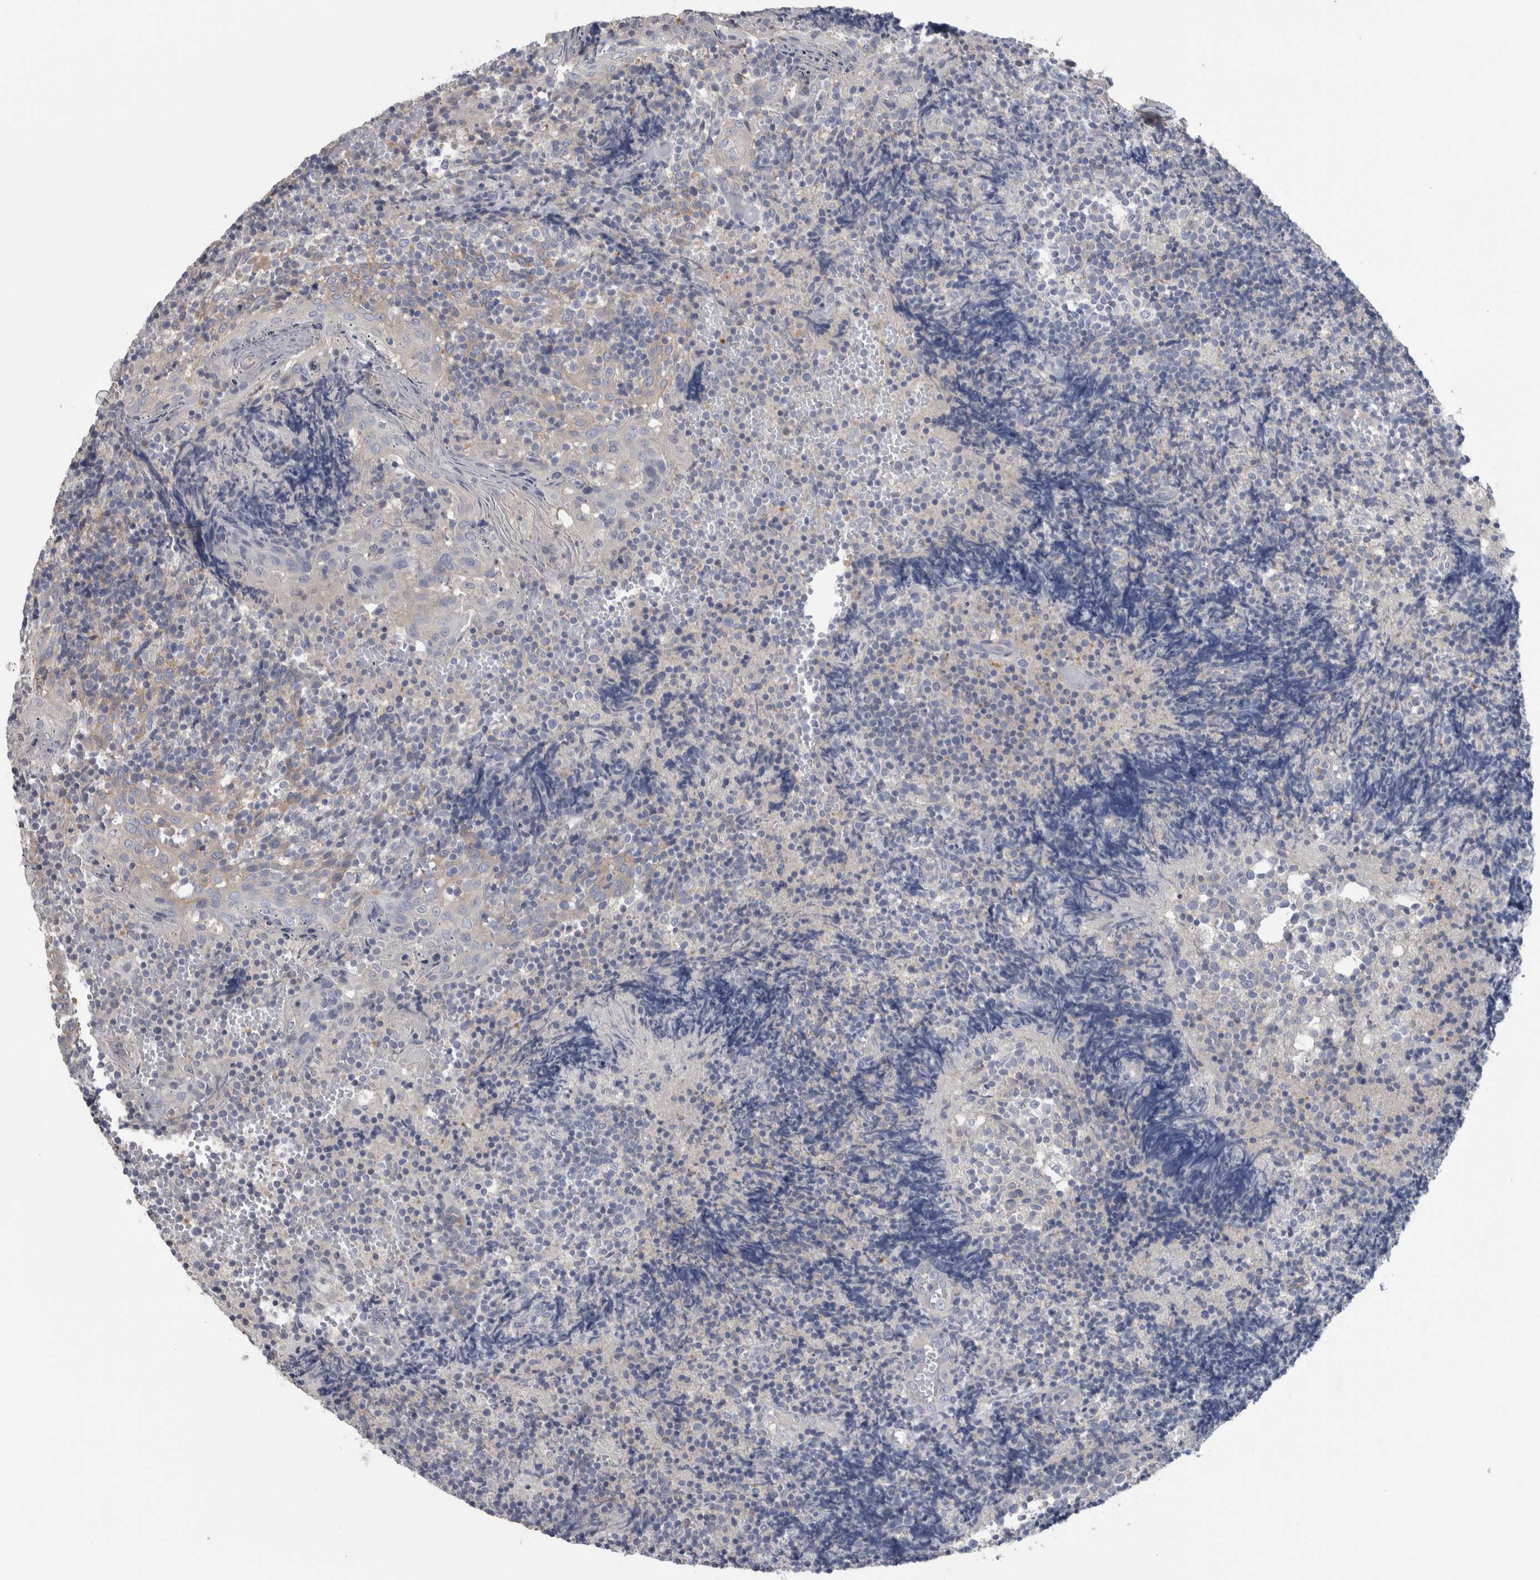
{"staining": {"intensity": "weak", "quantity": "<25%", "location": "cytoplasmic/membranous"}, "tissue": "tonsil", "cell_type": "Germinal center cells", "image_type": "normal", "snomed": [{"axis": "morphology", "description": "Normal tissue, NOS"}, {"axis": "topography", "description": "Tonsil"}], "caption": "The micrograph reveals no staining of germinal center cells in benign tonsil. (DAB (3,3'-diaminobenzidine) immunohistochemistry visualized using brightfield microscopy, high magnification).", "gene": "GPHN", "patient": {"sex": "female", "age": 19}}